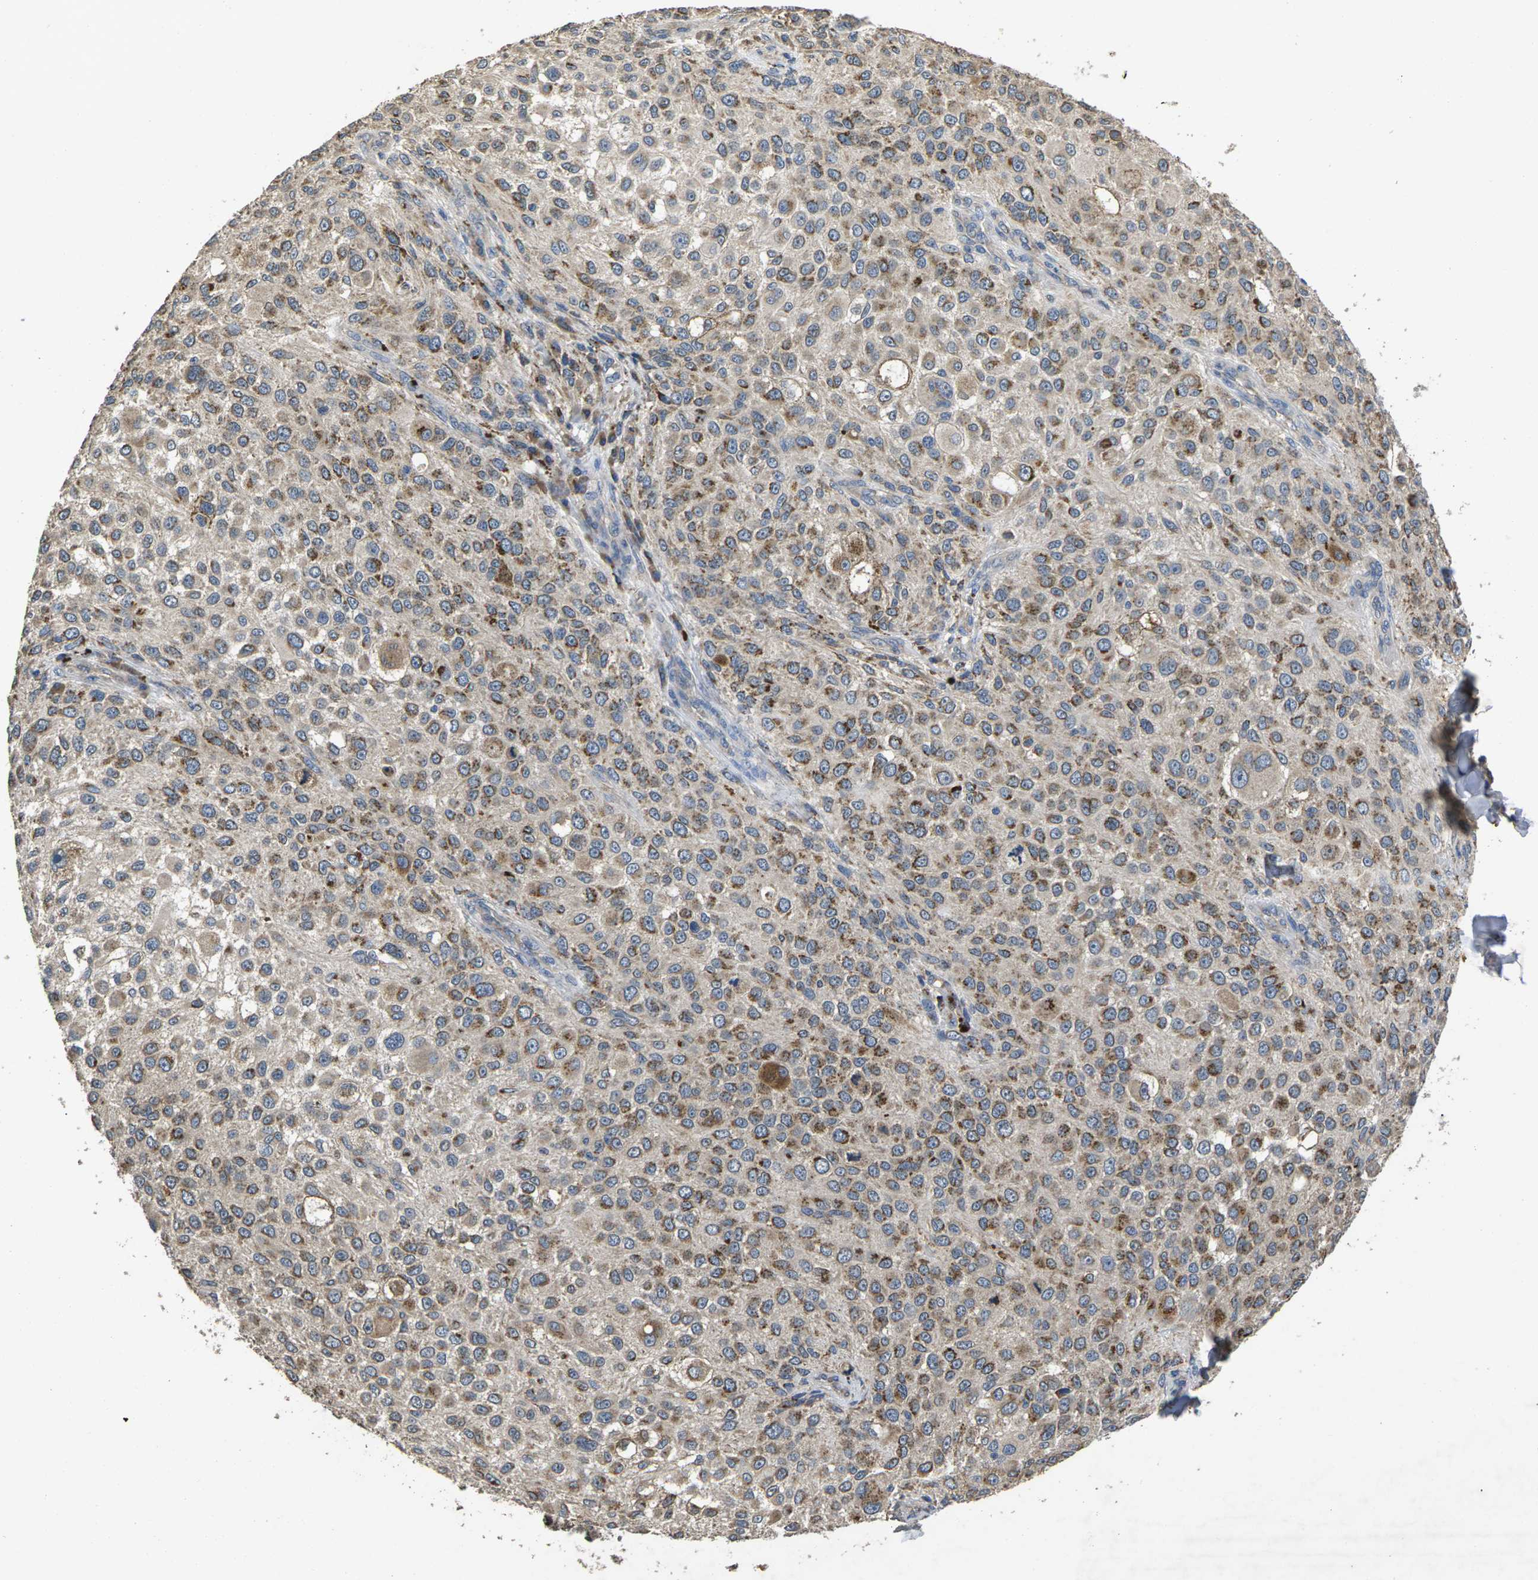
{"staining": {"intensity": "moderate", "quantity": "<25%", "location": "cytoplasmic/membranous"}, "tissue": "melanoma", "cell_type": "Tumor cells", "image_type": "cancer", "snomed": [{"axis": "morphology", "description": "Necrosis, NOS"}, {"axis": "morphology", "description": "Malignant melanoma, NOS"}, {"axis": "topography", "description": "Skin"}], "caption": "Human melanoma stained with a protein marker displays moderate staining in tumor cells.", "gene": "B4GAT1", "patient": {"sex": "female", "age": 87}}